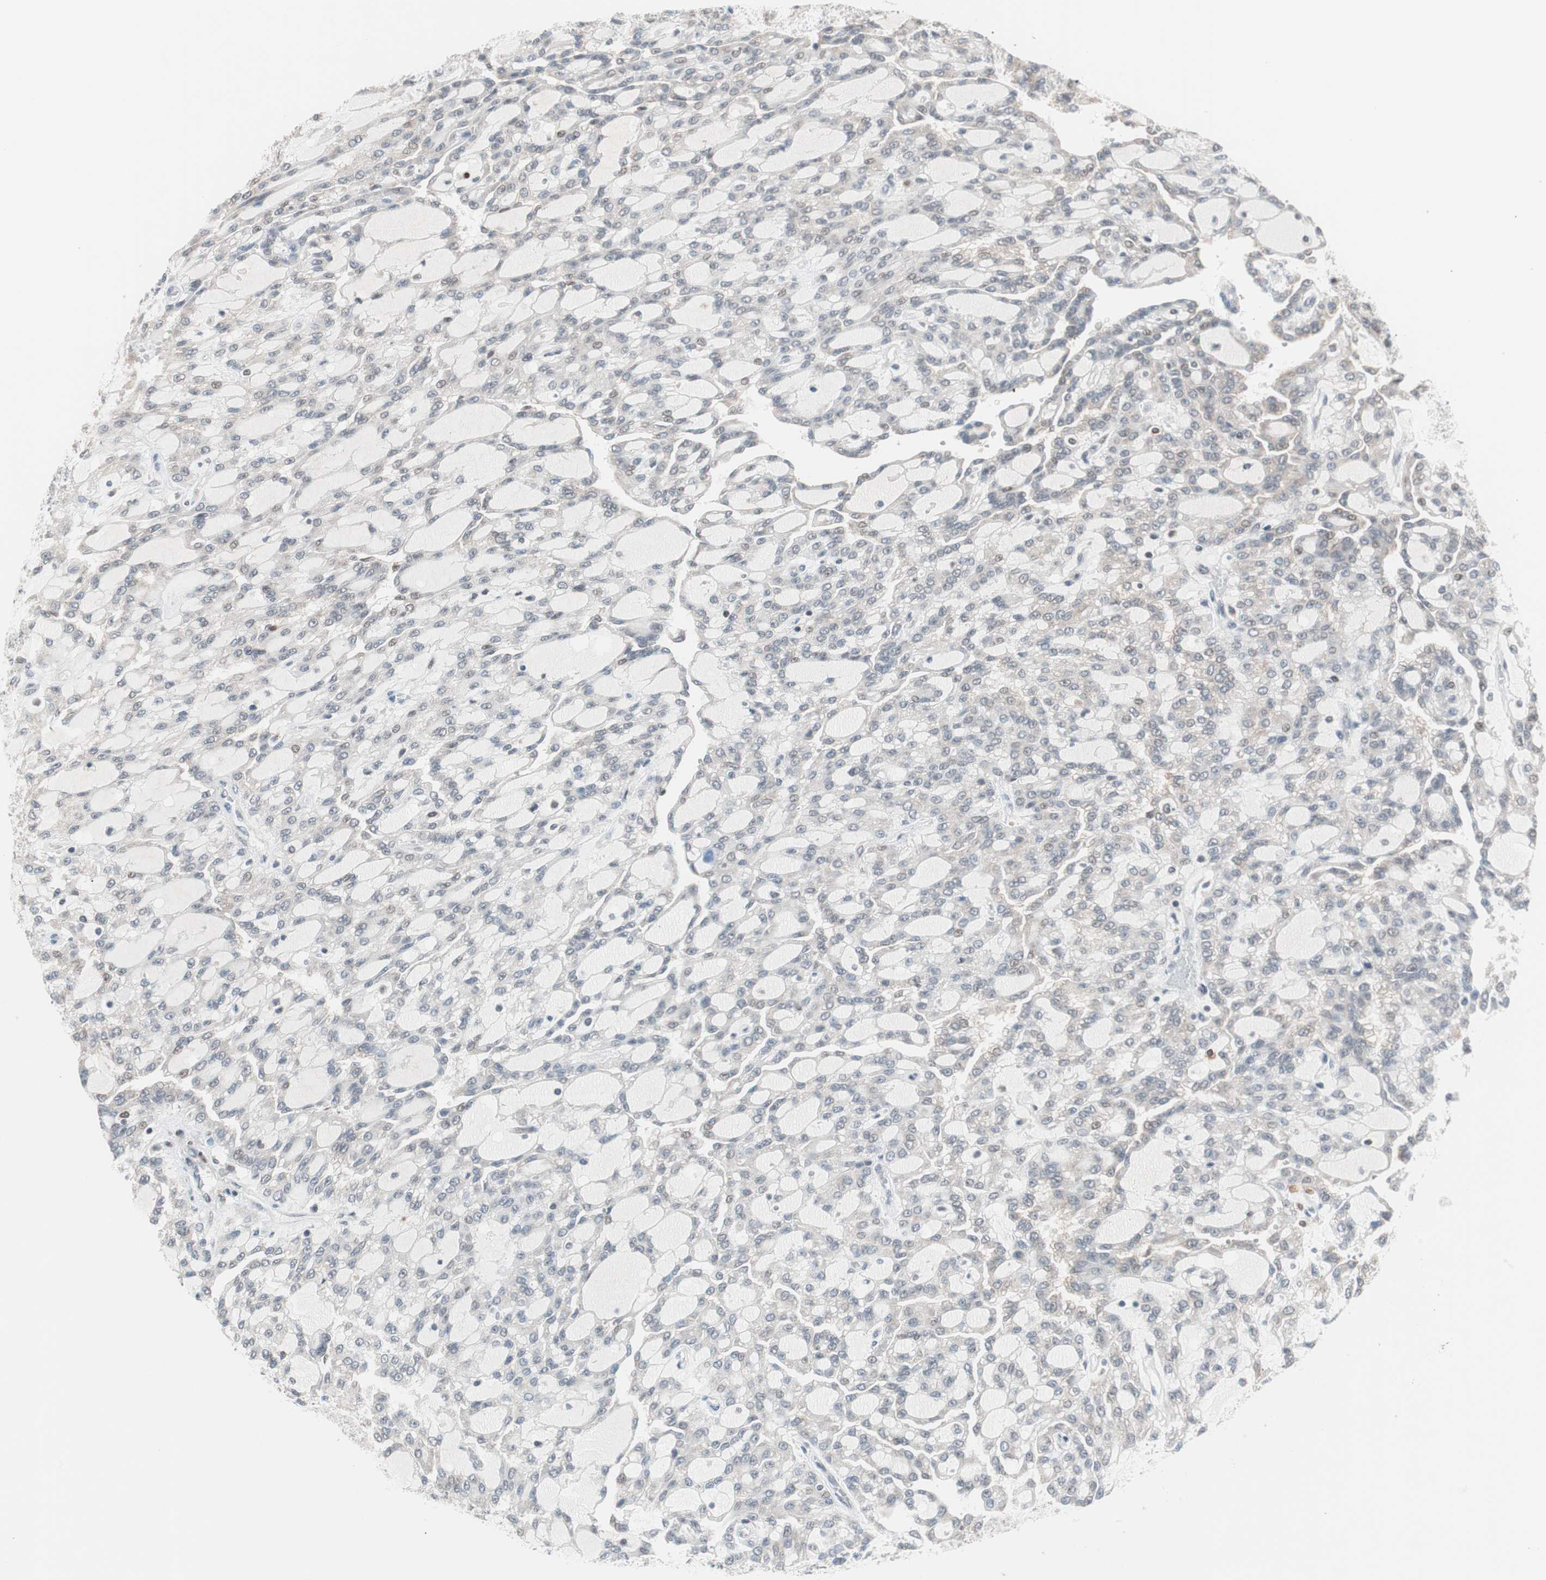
{"staining": {"intensity": "negative", "quantity": "none", "location": "none"}, "tissue": "renal cancer", "cell_type": "Tumor cells", "image_type": "cancer", "snomed": [{"axis": "morphology", "description": "Adenocarcinoma, NOS"}, {"axis": "topography", "description": "Kidney"}], "caption": "IHC histopathology image of human adenocarcinoma (renal) stained for a protein (brown), which shows no staining in tumor cells.", "gene": "POLH", "patient": {"sex": "male", "age": 63}}